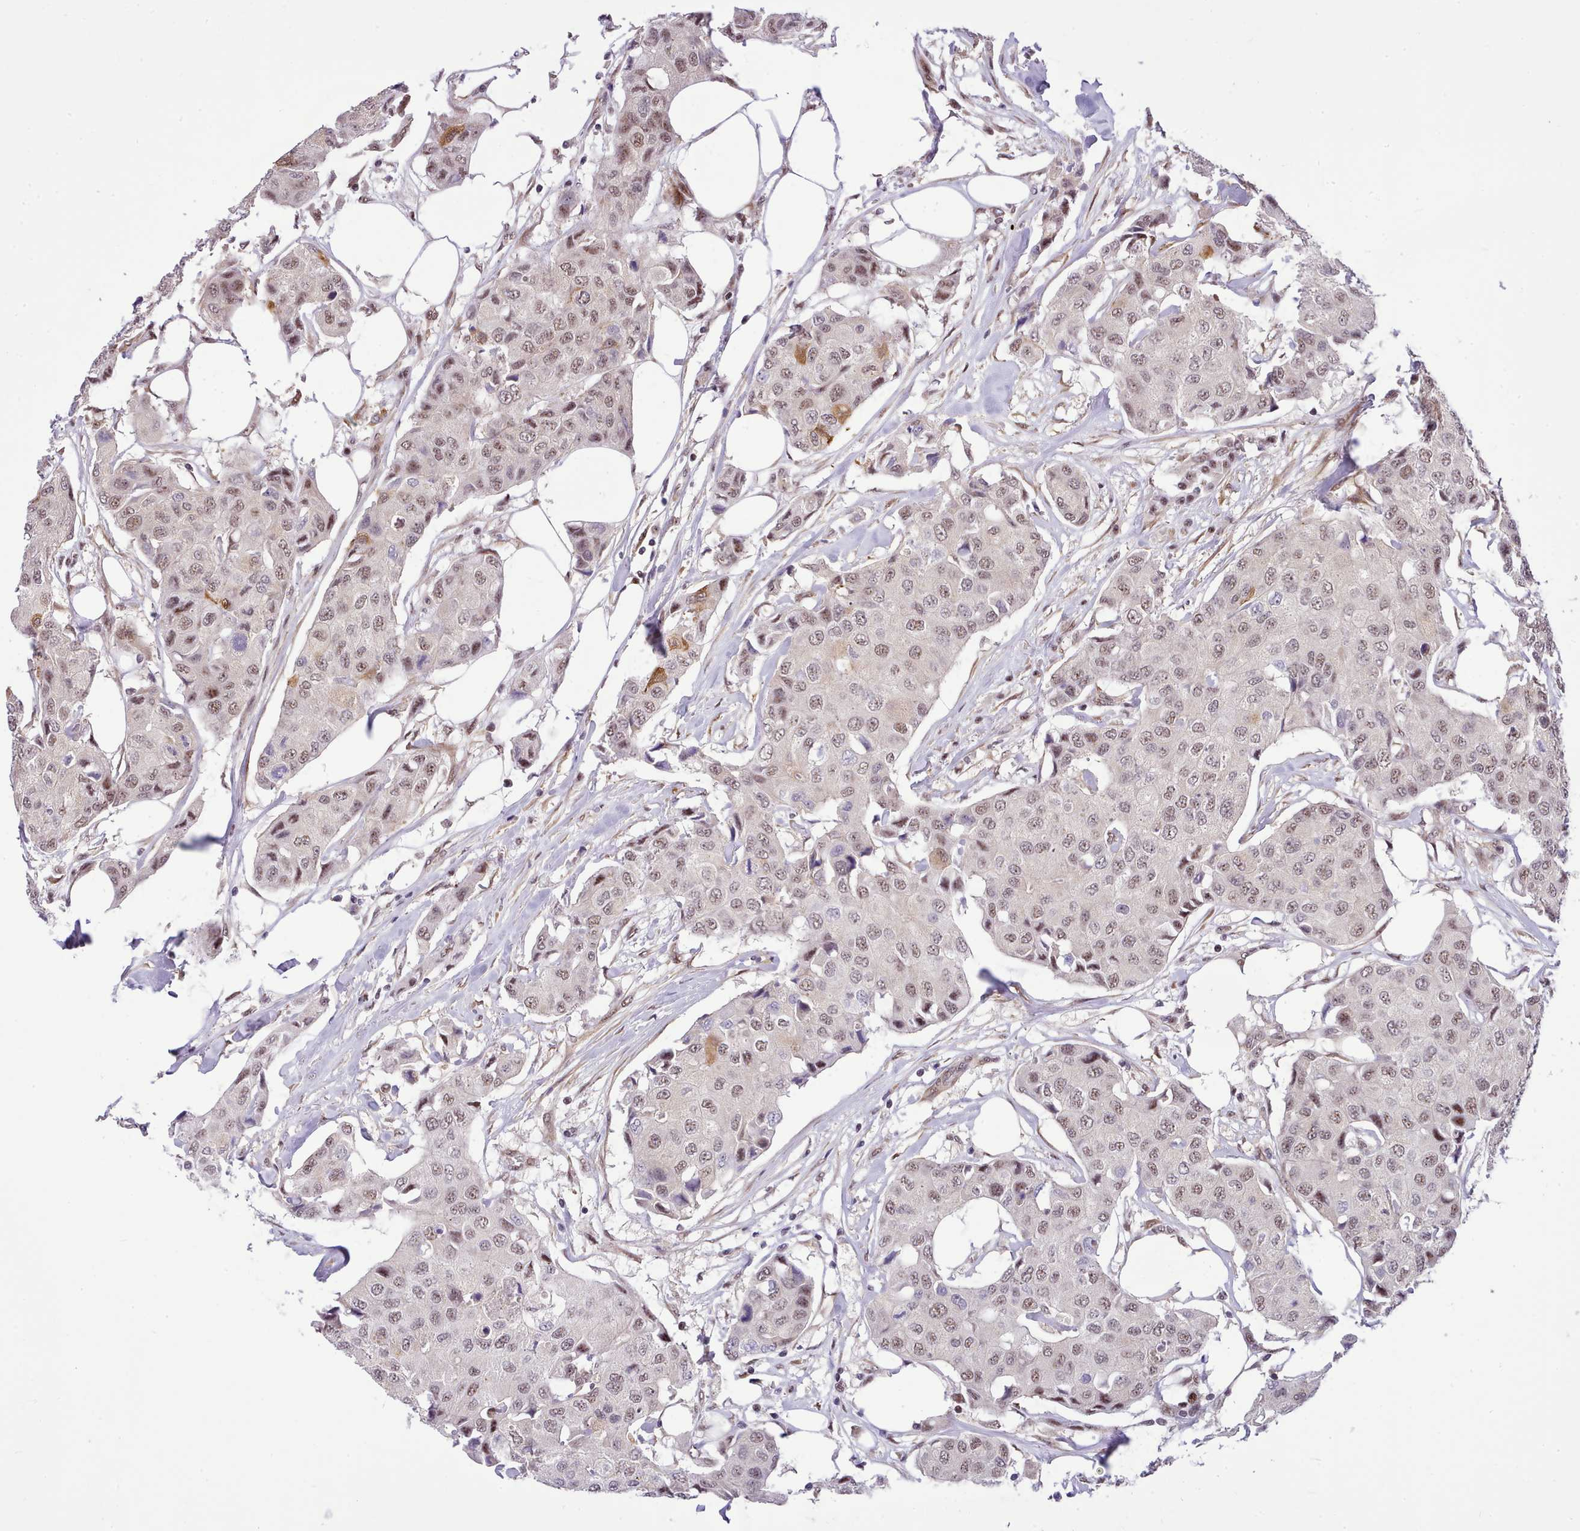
{"staining": {"intensity": "moderate", "quantity": "25%-75%", "location": "nuclear"}, "tissue": "breast cancer", "cell_type": "Tumor cells", "image_type": "cancer", "snomed": [{"axis": "morphology", "description": "Duct carcinoma"}, {"axis": "topography", "description": "Breast"}], "caption": "Moderate nuclear protein positivity is identified in approximately 25%-75% of tumor cells in intraductal carcinoma (breast).", "gene": "HOXB7", "patient": {"sex": "female", "age": 80}}